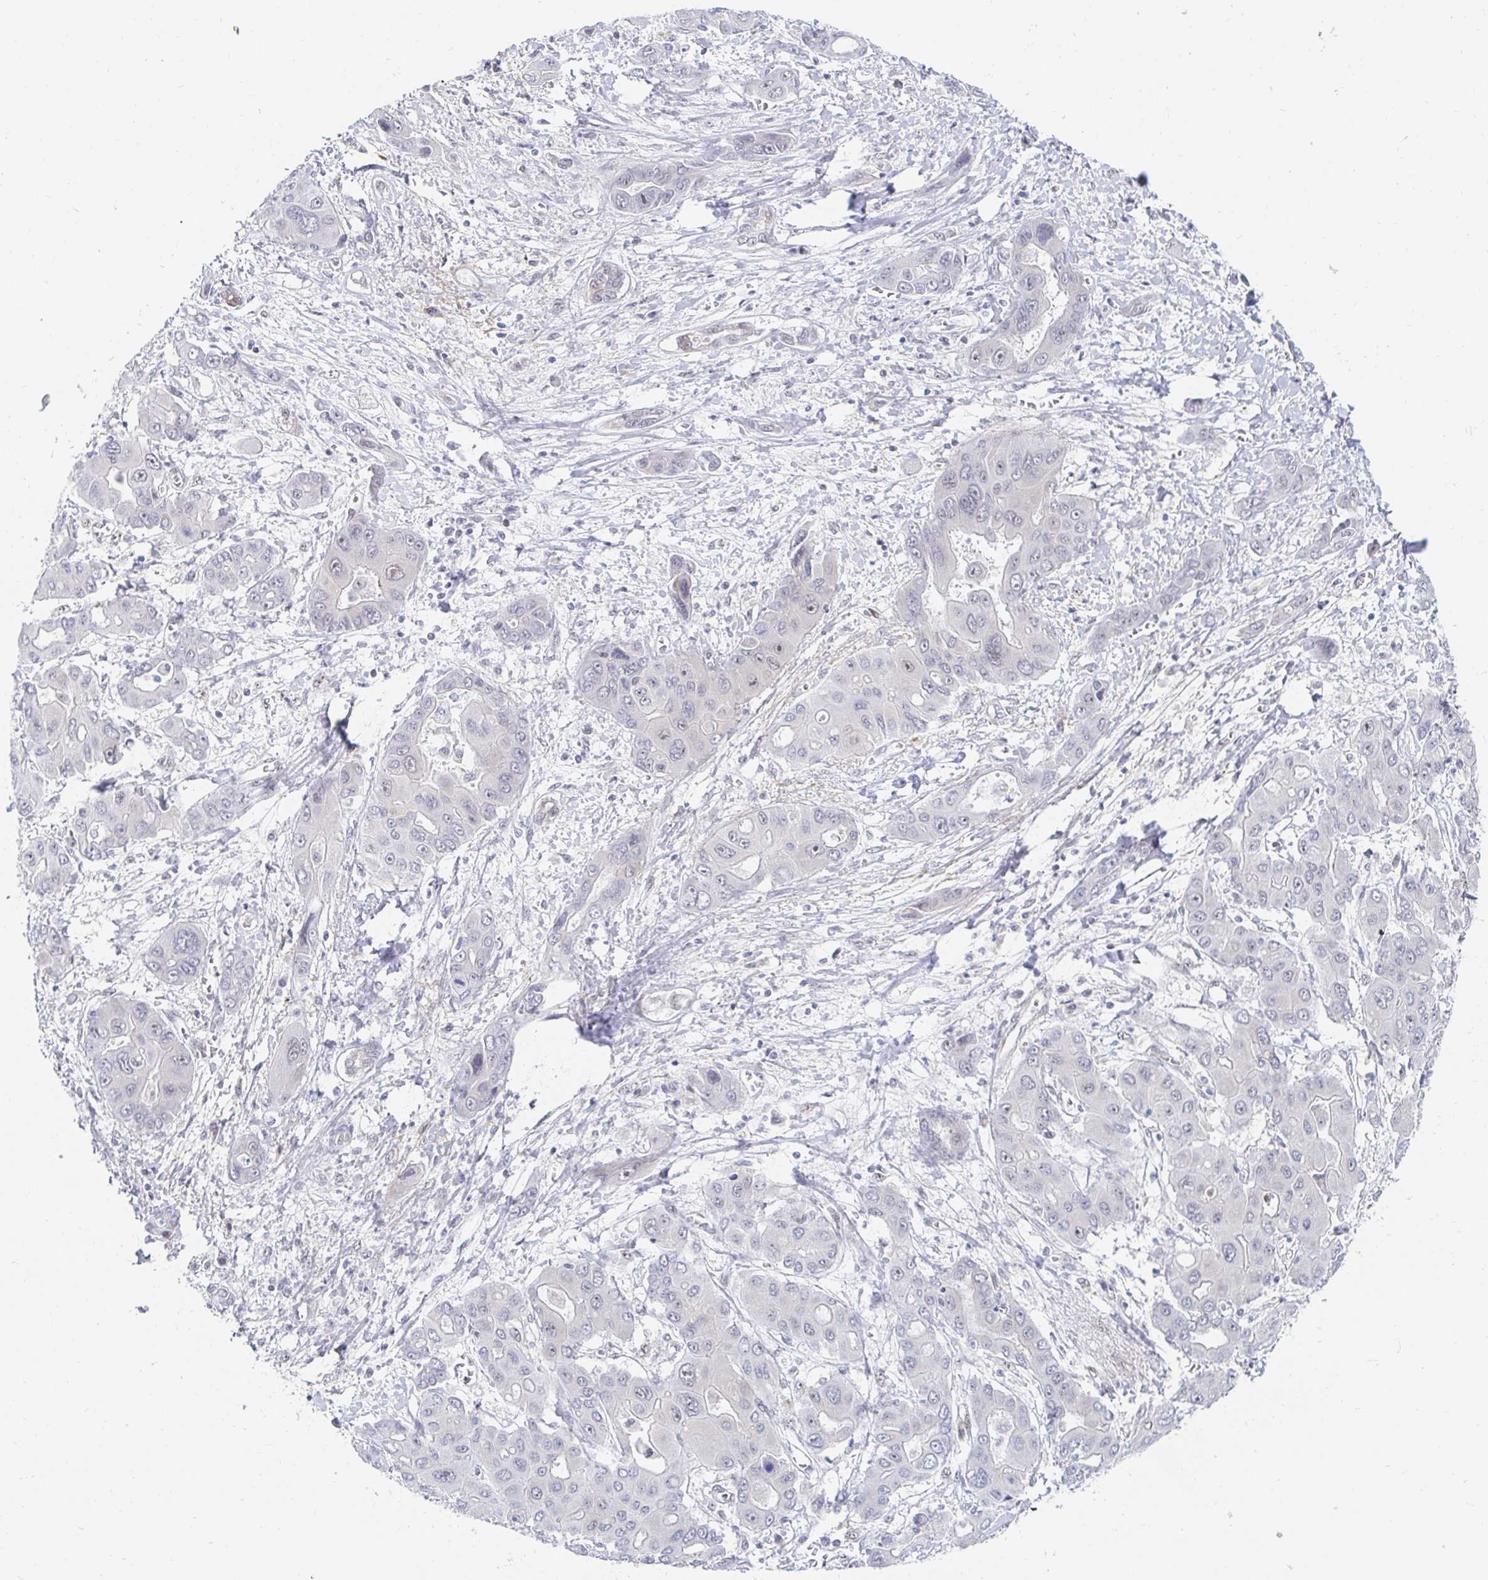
{"staining": {"intensity": "negative", "quantity": "none", "location": "none"}, "tissue": "liver cancer", "cell_type": "Tumor cells", "image_type": "cancer", "snomed": [{"axis": "morphology", "description": "Cholangiocarcinoma"}, {"axis": "topography", "description": "Liver"}], "caption": "The photomicrograph shows no staining of tumor cells in liver cancer.", "gene": "COL28A1", "patient": {"sex": "male", "age": 67}}